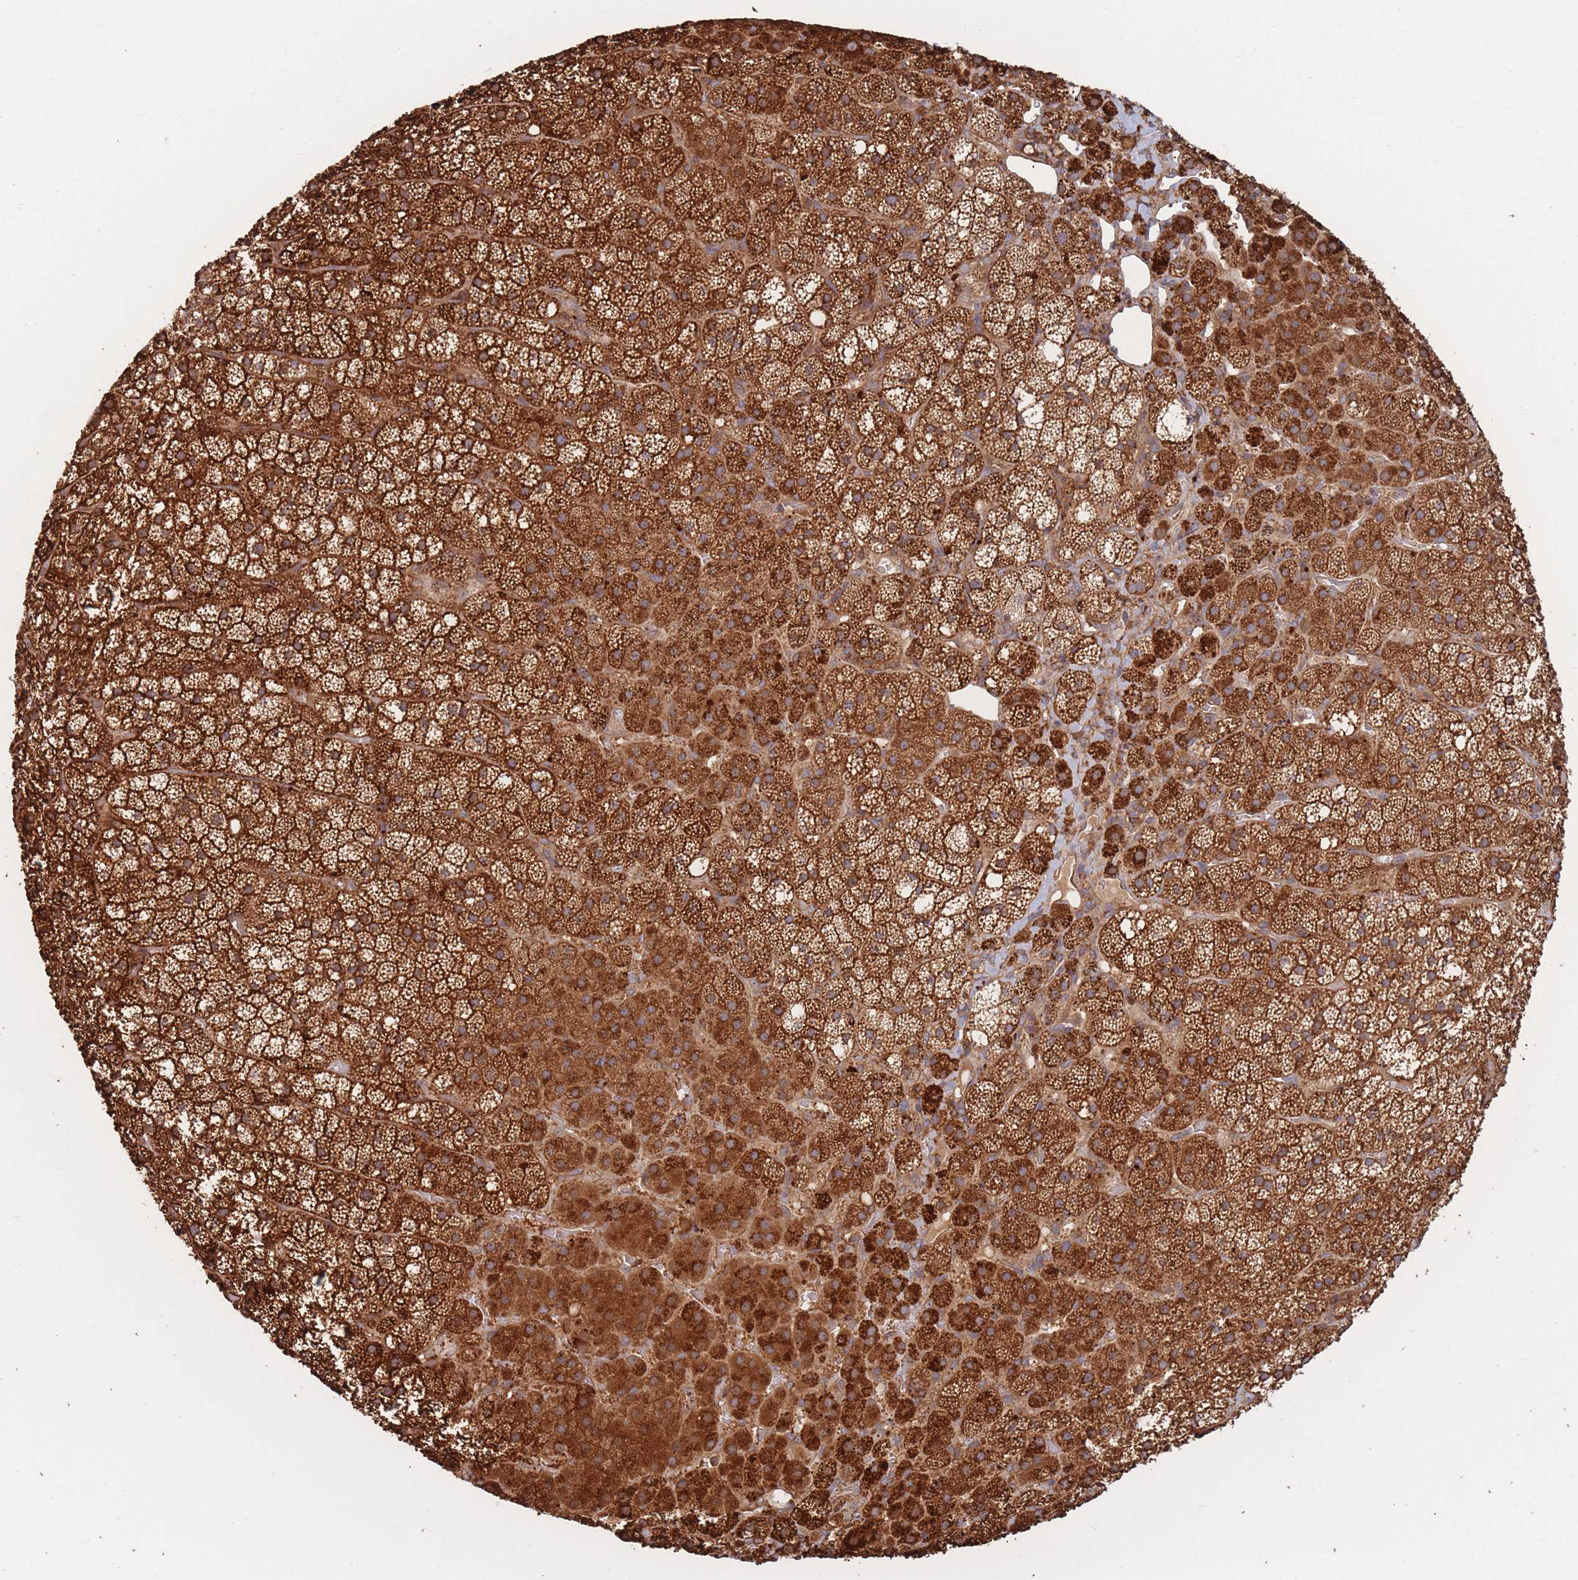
{"staining": {"intensity": "strong", "quantity": ">75%", "location": "cytoplasmic/membranous"}, "tissue": "adrenal gland", "cell_type": "Glandular cells", "image_type": "normal", "snomed": [{"axis": "morphology", "description": "Normal tissue, NOS"}, {"axis": "topography", "description": "Adrenal gland"}], "caption": "The immunohistochemical stain labels strong cytoplasmic/membranous staining in glandular cells of unremarkable adrenal gland. (DAB (3,3'-diaminobenzidine) = brown stain, brightfield microscopy at high magnification).", "gene": "RASSF2", "patient": {"sex": "male", "age": 53}}